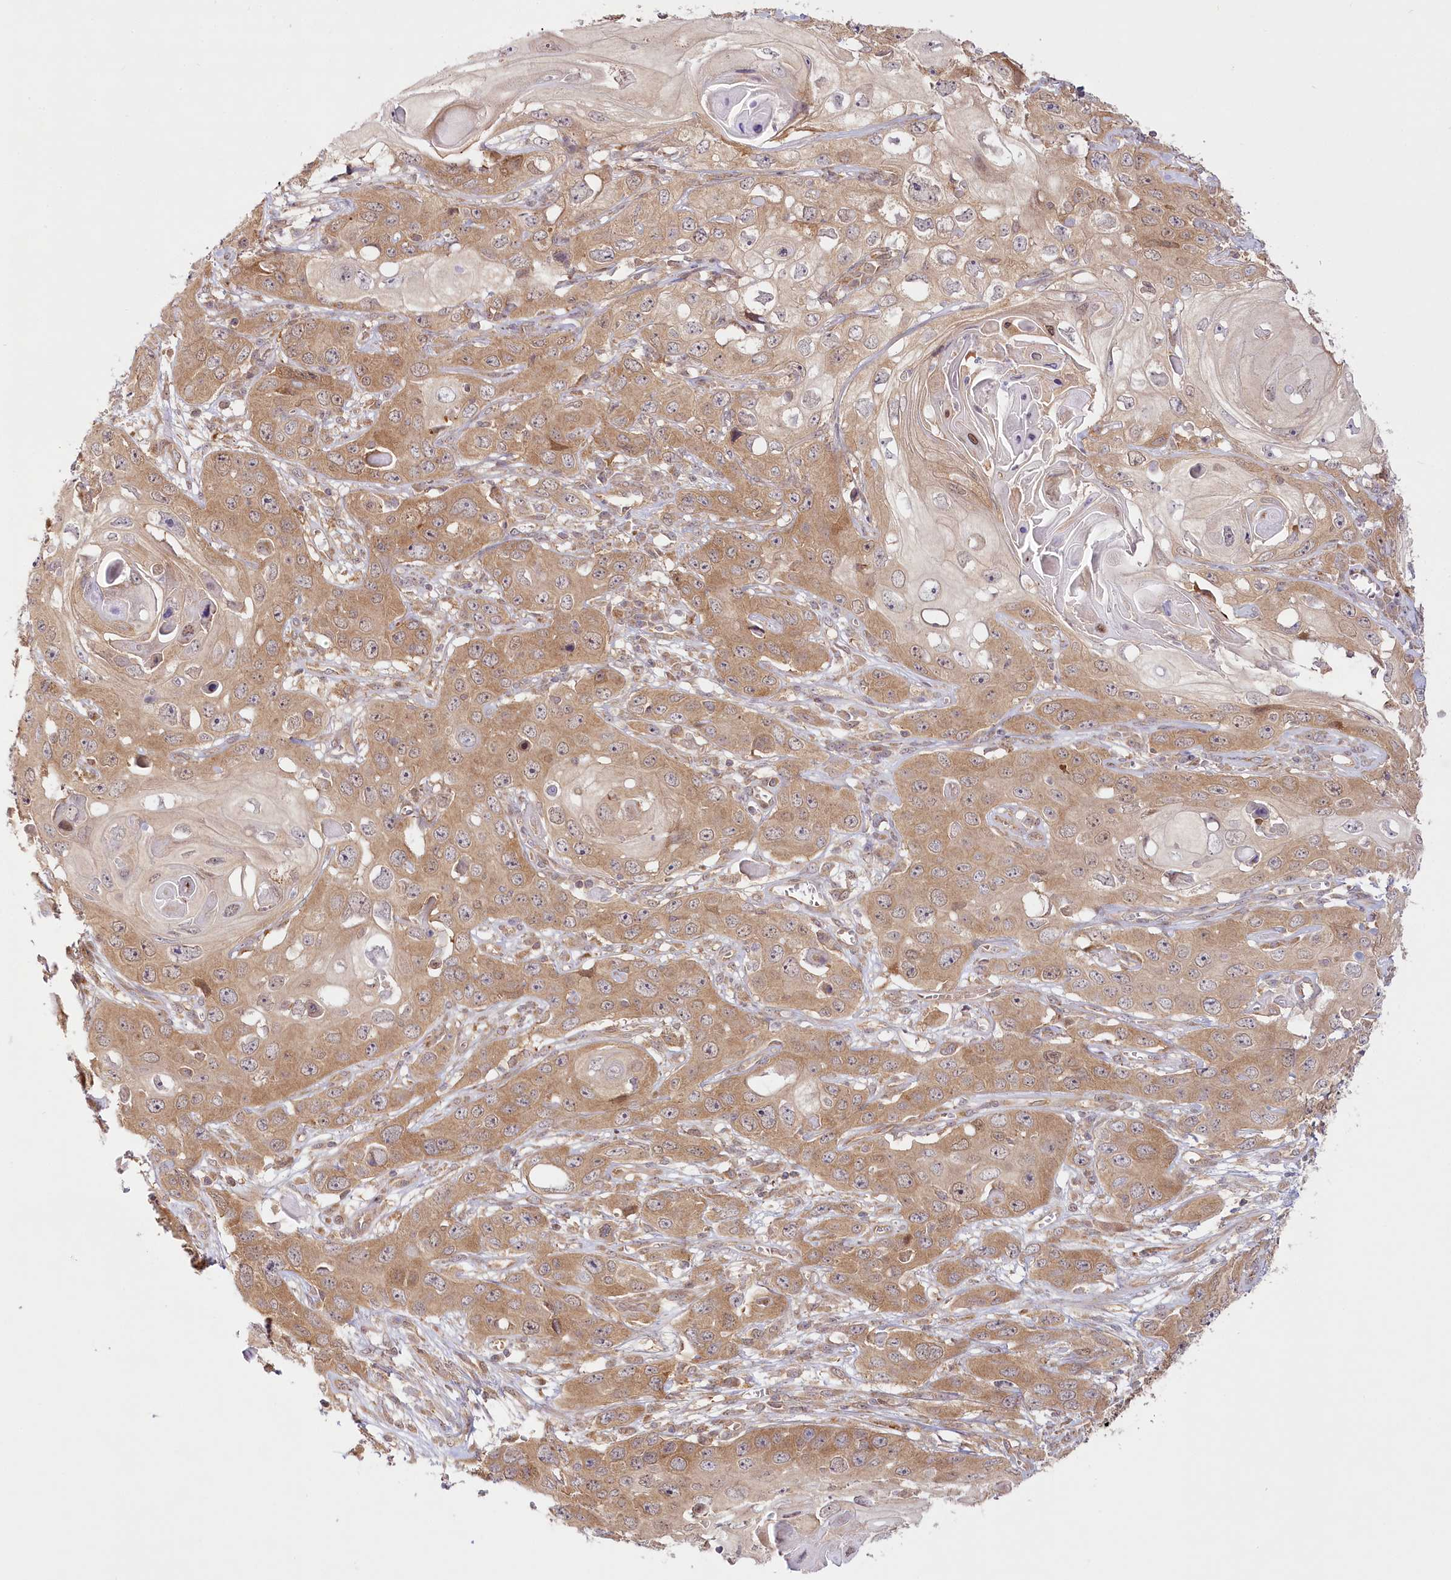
{"staining": {"intensity": "moderate", "quantity": ">75%", "location": "cytoplasmic/membranous"}, "tissue": "skin cancer", "cell_type": "Tumor cells", "image_type": "cancer", "snomed": [{"axis": "morphology", "description": "Squamous cell carcinoma, NOS"}, {"axis": "topography", "description": "Skin"}], "caption": "Immunohistochemistry staining of skin cancer (squamous cell carcinoma), which exhibits medium levels of moderate cytoplasmic/membranous staining in about >75% of tumor cells indicating moderate cytoplasmic/membranous protein expression. The staining was performed using DAB (3,3'-diaminobenzidine) (brown) for protein detection and nuclei were counterstained in hematoxylin (blue).", "gene": "INPP4B", "patient": {"sex": "male", "age": 55}}